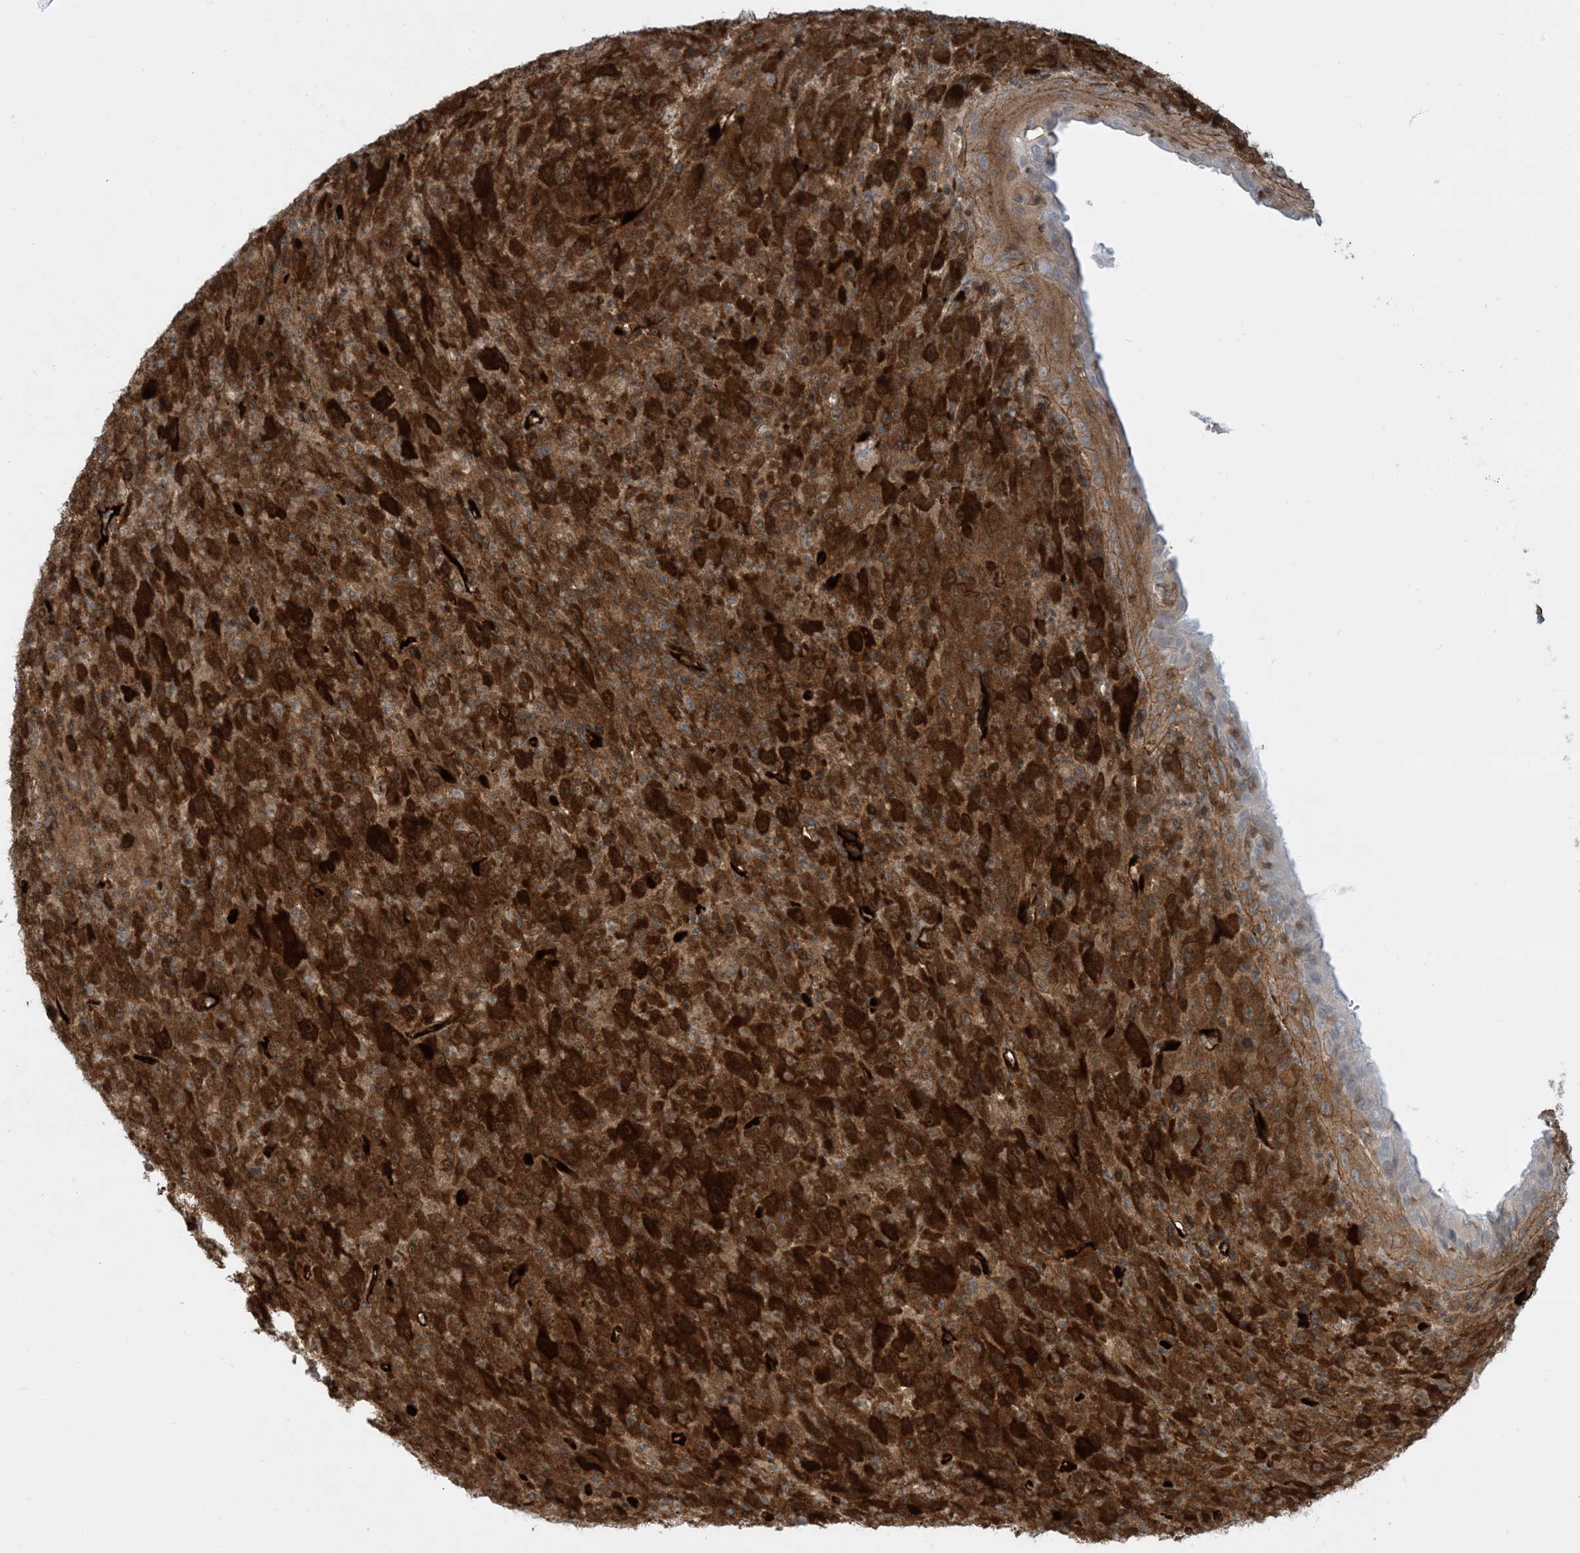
{"staining": {"intensity": "strong", "quantity": ">75%", "location": "cytoplasmic/membranous"}, "tissue": "melanoma", "cell_type": "Tumor cells", "image_type": "cancer", "snomed": [{"axis": "morphology", "description": "Malignant melanoma, Metastatic site"}, {"axis": "topography", "description": "Skin"}], "caption": "An image showing strong cytoplasmic/membranous positivity in about >75% of tumor cells in melanoma, as visualized by brown immunohistochemical staining.", "gene": "PPM1F", "patient": {"sex": "female", "age": 56}}